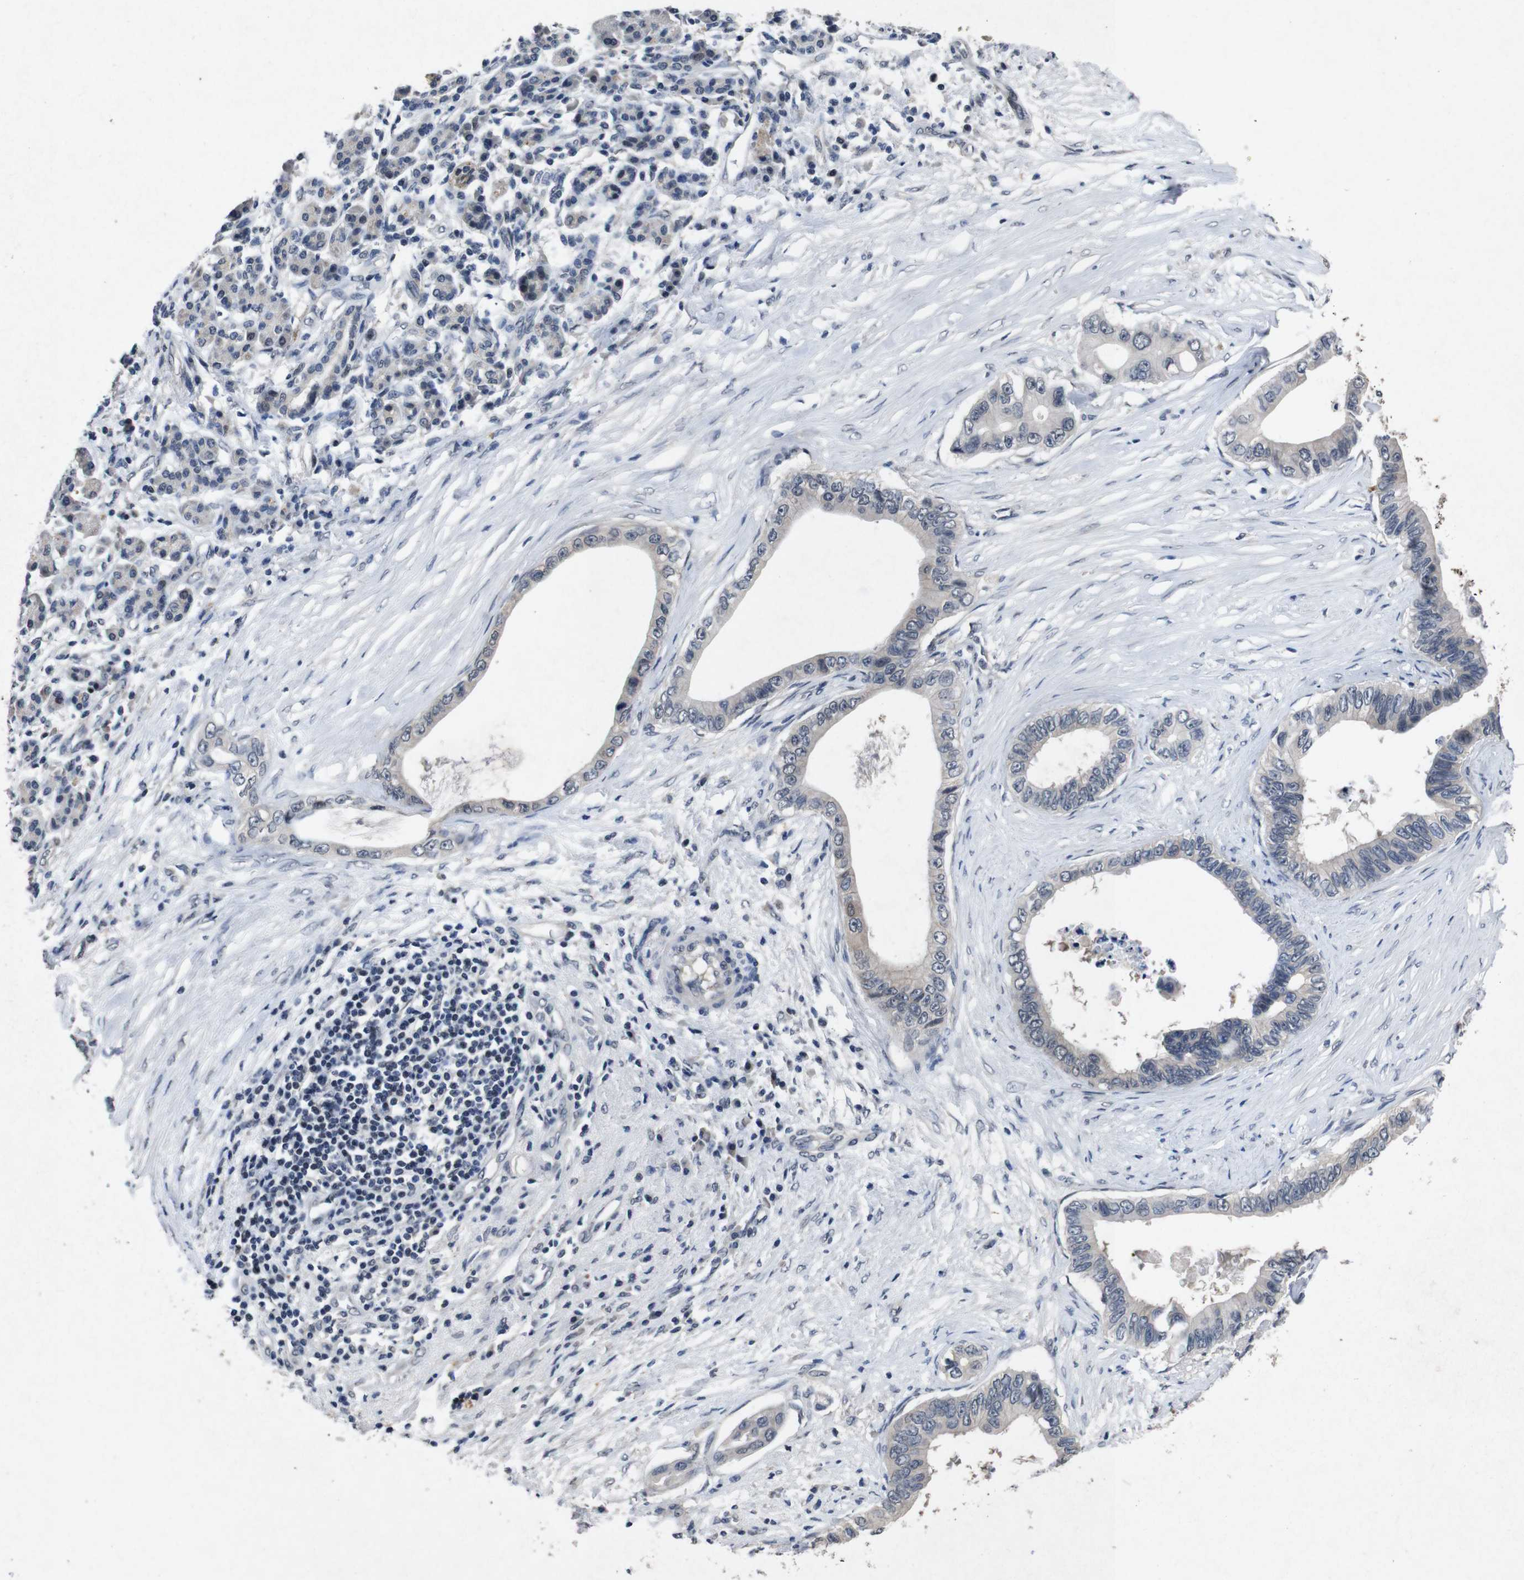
{"staining": {"intensity": "negative", "quantity": "none", "location": "none"}, "tissue": "pancreatic cancer", "cell_type": "Tumor cells", "image_type": "cancer", "snomed": [{"axis": "morphology", "description": "Adenocarcinoma, NOS"}, {"axis": "topography", "description": "Pancreas"}], "caption": "DAB (3,3'-diaminobenzidine) immunohistochemical staining of human pancreatic adenocarcinoma demonstrates no significant staining in tumor cells.", "gene": "AKT3", "patient": {"sex": "male", "age": 77}}